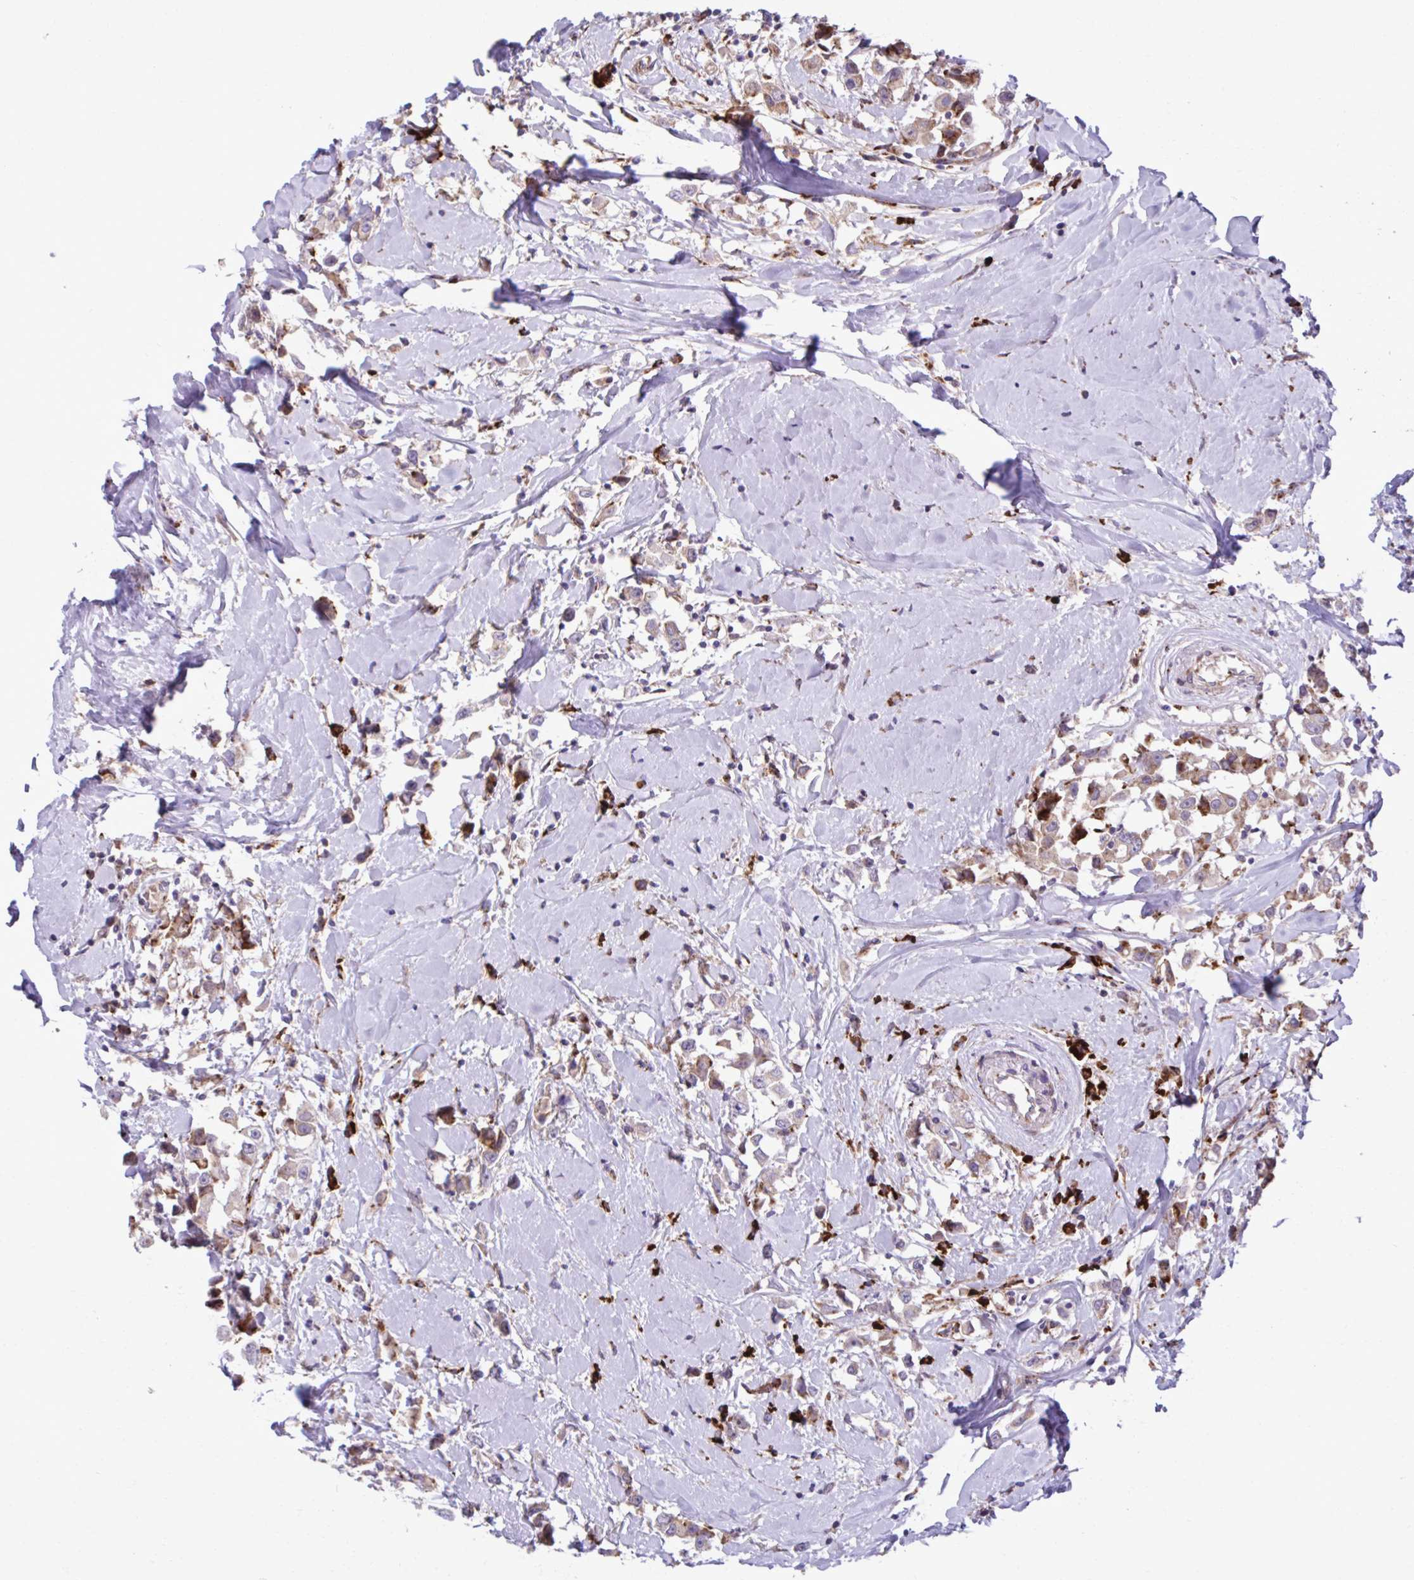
{"staining": {"intensity": "weak", "quantity": "25%-75%", "location": "cytoplasmic/membranous"}, "tissue": "breast cancer", "cell_type": "Tumor cells", "image_type": "cancer", "snomed": [{"axis": "morphology", "description": "Duct carcinoma"}, {"axis": "topography", "description": "Breast"}], "caption": "An image showing weak cytoplasmic/membranous positivity in about 25%-75% of tumor cells in infiltrating ductal carcinoma (breast), as visualized by brown immunohistochemical staining.", "gene": "LIMS1", "patient": {"sex": "female", "age": 61}}